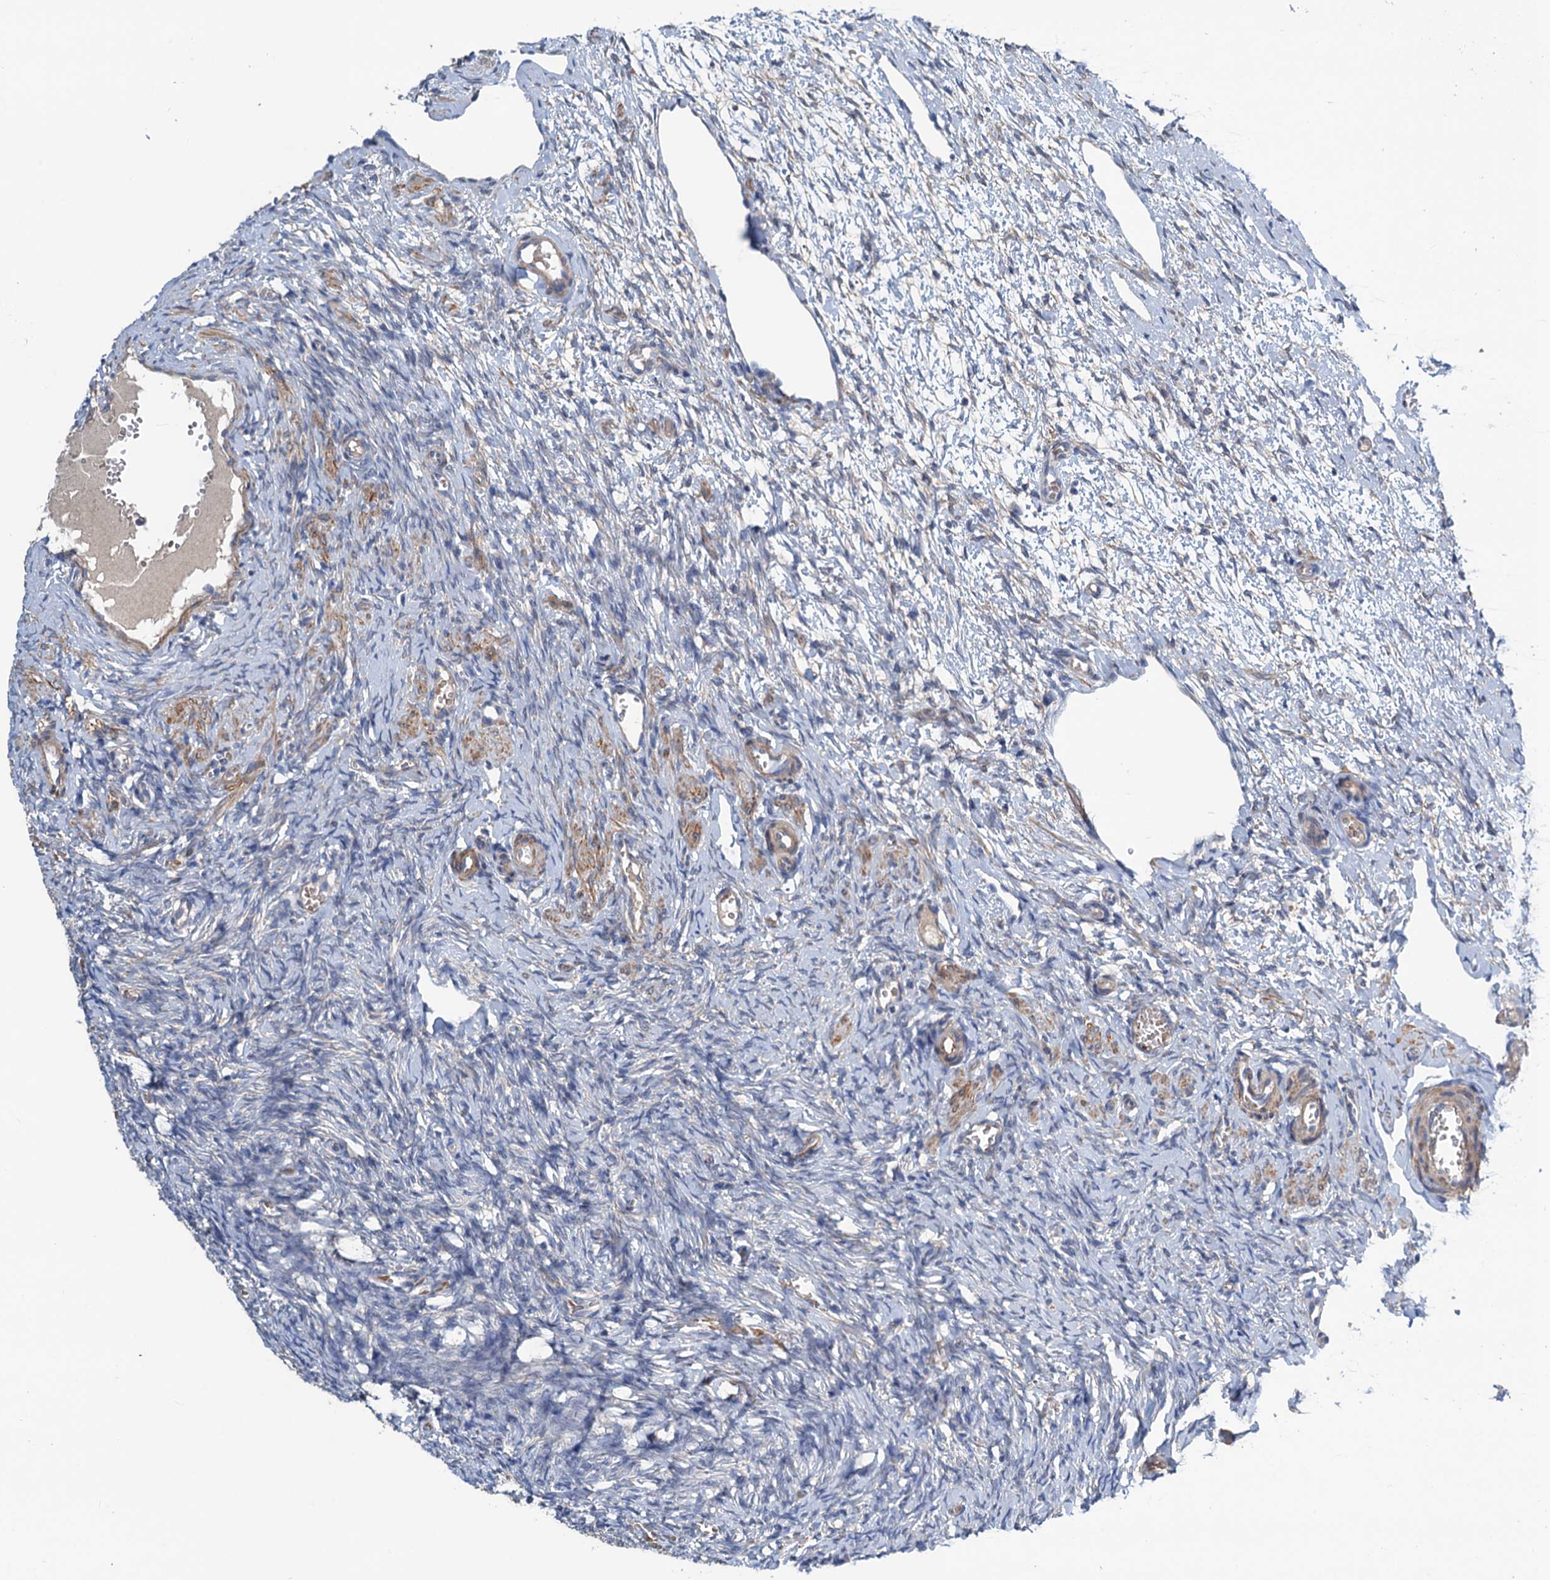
{"staining": {"intensity": "negative", "quantity": "none", "location": "none"}, "tissue": "ovary", "cell_type": "Ovarian stroma cells", "image_type": "normal", "snomed": [{"axis": "morphology", "description": "Adenocarcinoma, NOS"}, {"axis": "topography", "description": "Endometrium"}], "caption": "Ovarian stroma cells are negative for protein expression in benign human ovary. (Stains: DAB (3,3'-diaminobenzidine) immunohistochemistry with hematoxylin counter stain, Microscopy: brightfield microscopy at high magnification).", "gene": "SMCO3", "patient": {"sex": "female", "age": 32}}